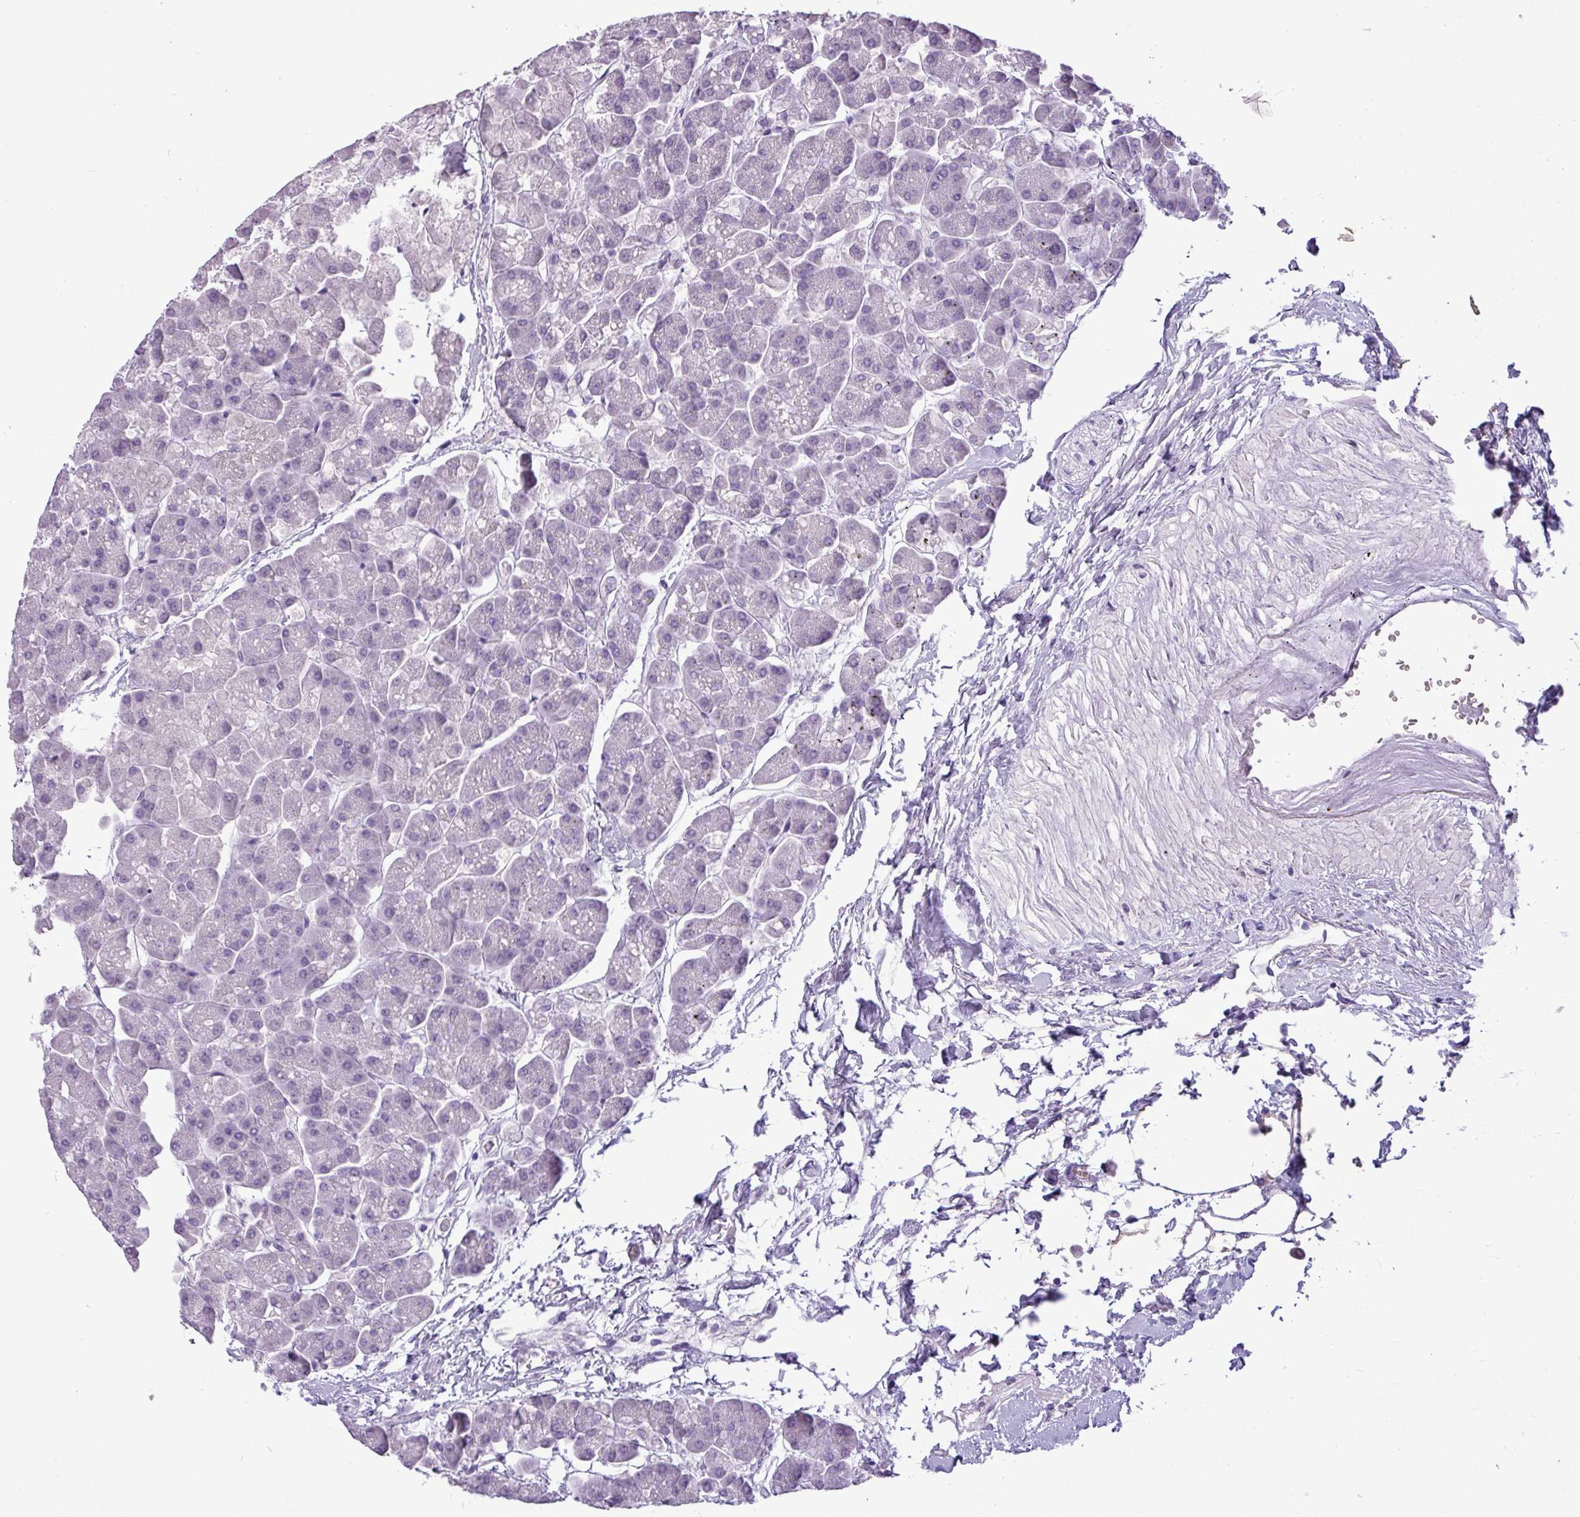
{"staining": {"intensity": "negative", "quantity": "none", "location": "none"}, "tissue": "pancreas", "cell_type": "Exocrine glandular cells", "image_type": "normal", "snomed": [{"axis": "morphology", "description": "Normal tissue, NOS"}, {"axis": "topography", "description": "Pancreas"}, {"axis": "topography", "description": "Peripheral nerve tissue"}], "caption": "DAB (3,3'-diaminobenzidine) immunohistochemical staining of normal human pancreas demonstrates no significant positivity in exocrine glandular cells.", "gene": "TMEM91", "patient": {"sex": "male", "age": 54}}